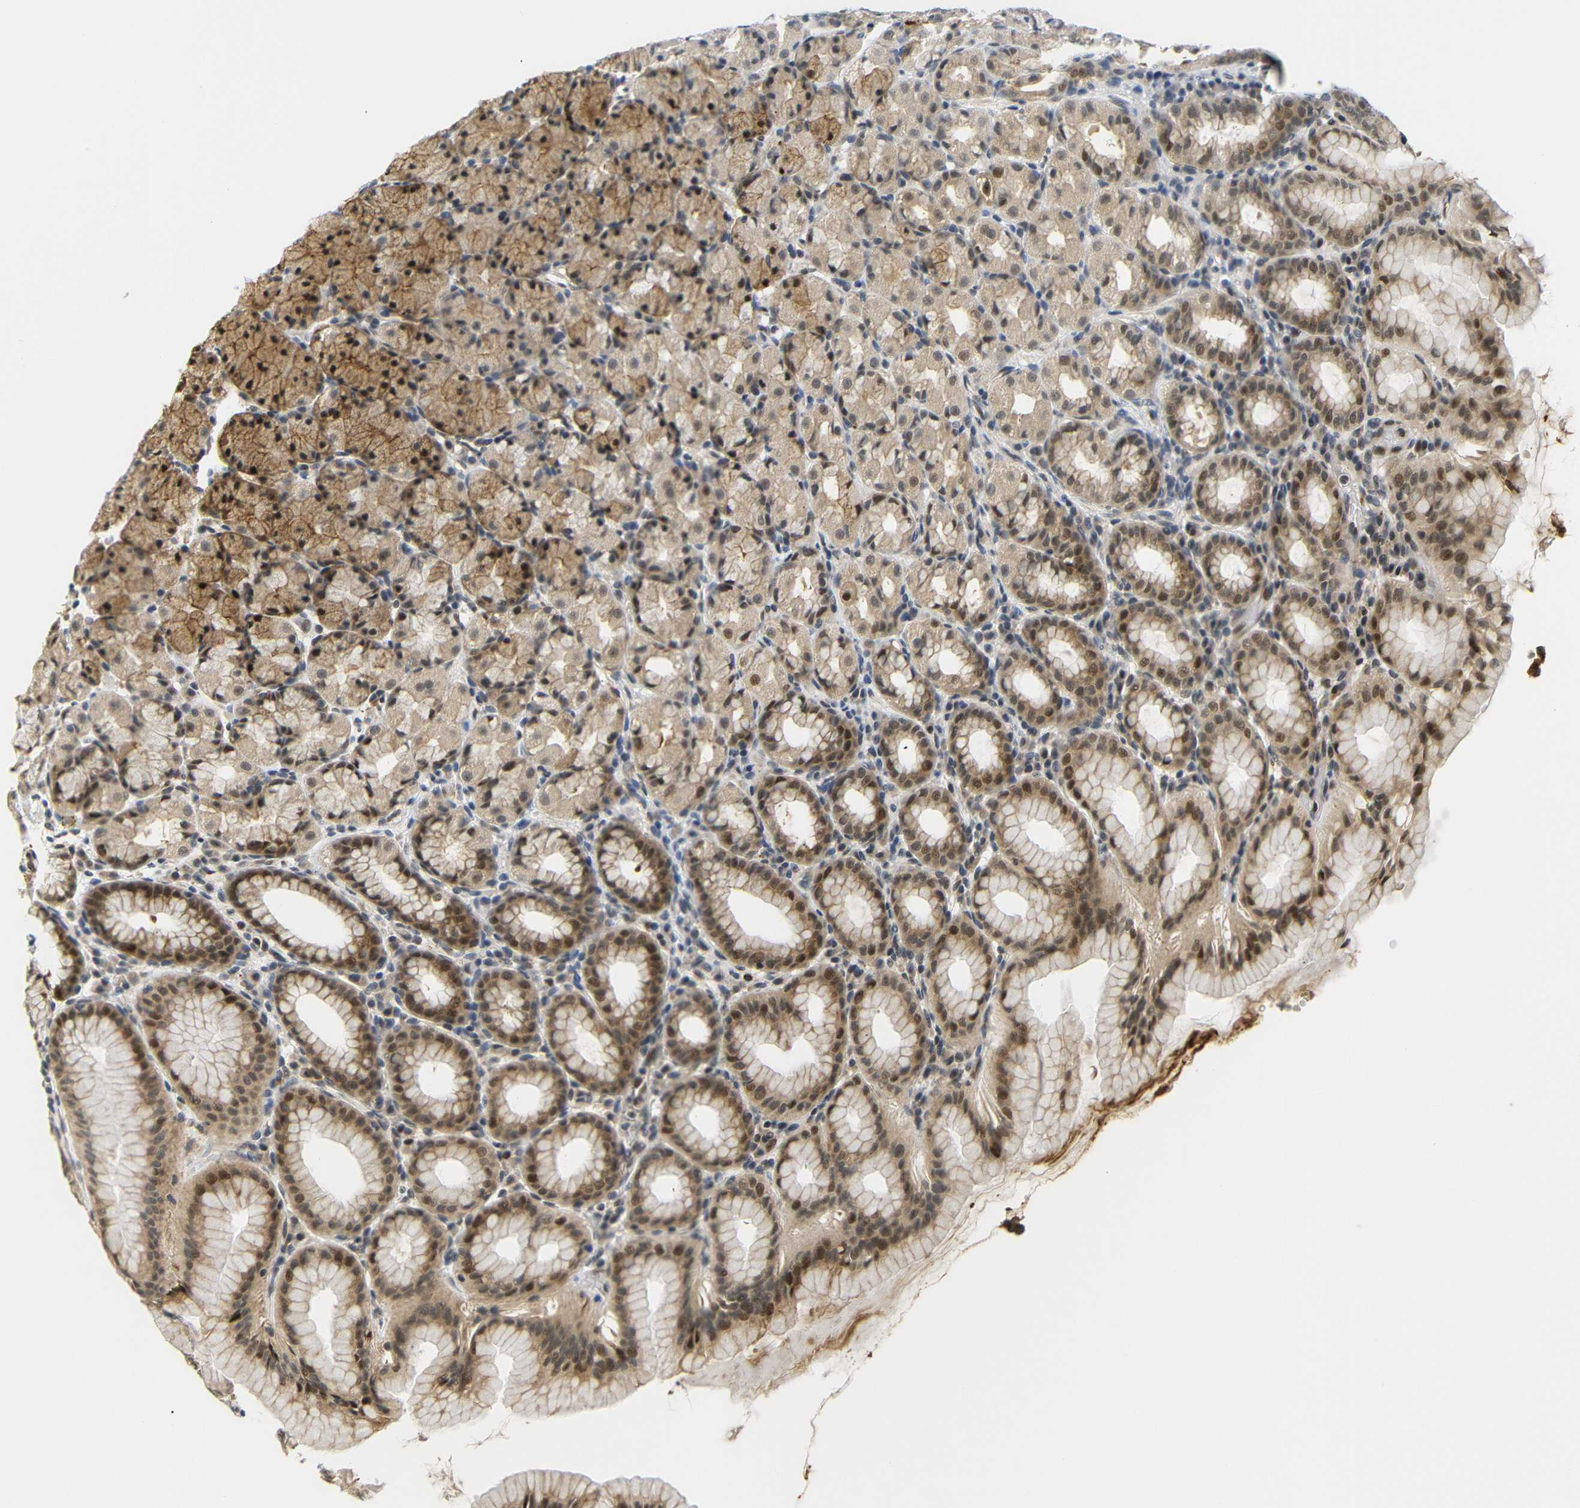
{"staining": {"intensity": "strong", "quantity": "25%-75%", "location": "cytoplasmic/membranous,nuclear"}, "tissue": "stomach", "cell_type": "Glandular cells", "image_type": "normal", "snomed": [{"axis": "morphology", "description": "Normal tissue, NOS"}, {"axis": "topography", "description": "Stomach, upper"}], "caption": "This photomicrograph exhibits unremarkable stomach stained with immunohistochemistry to label a protein in brown. The cytoplasmic/membranous,nuclear of glandular cells show strong positivity for the protein. Nuclei are counter-stained blue.", "gene": "GJA5", "patient": {"sex": "male", "age": 68}}